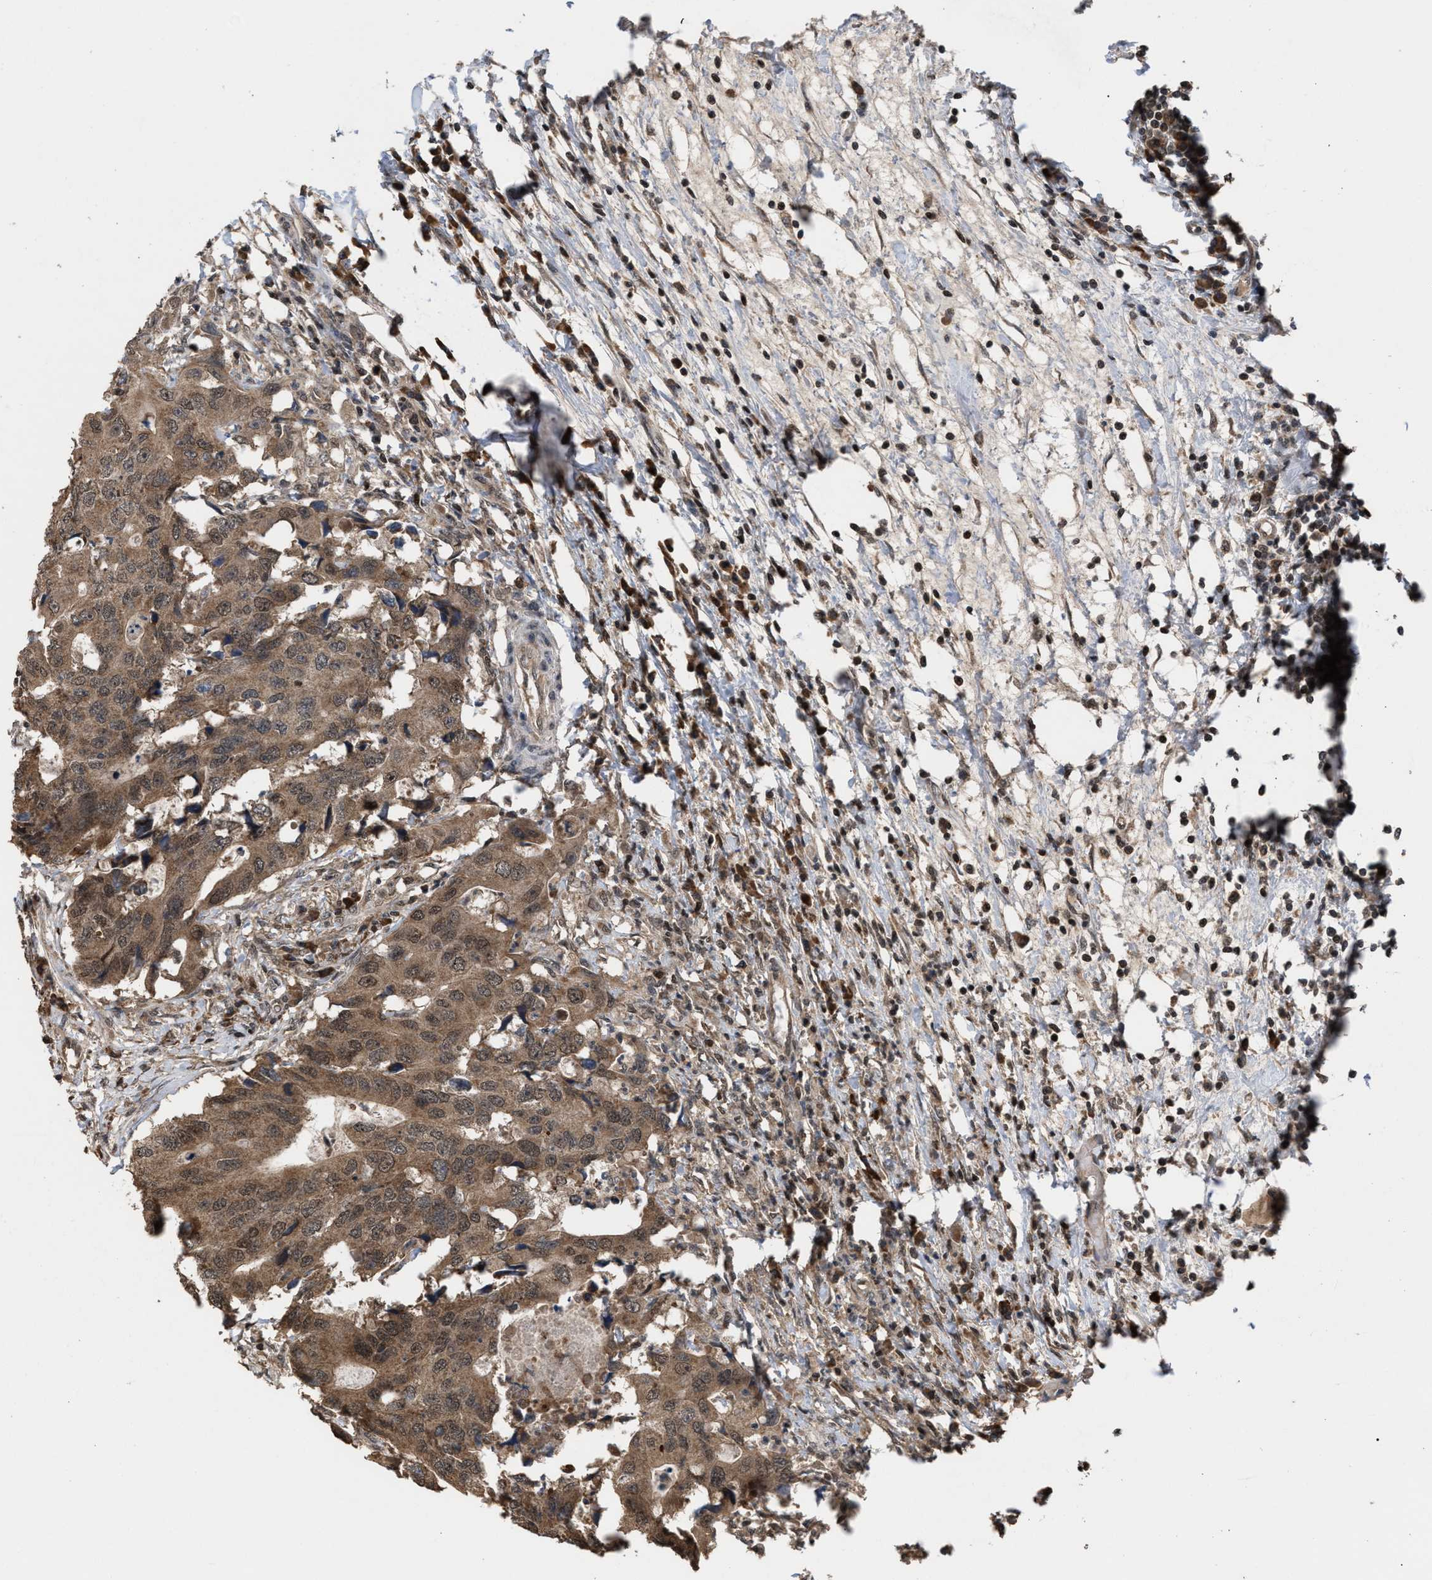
{"staining": {"intensity": "moderate", "quantity": ">75%", "location": "cytoplasmic/membranous,nuclear"}, "tissue": "colorectal cancer", "cell_type": "Tumor cells", "image_type": "cancer", "snomed": [{"axis": "morphology", "description": "Adenocarcinoma, NOS"}, {"axis": "topography", "description": "Colon"}], "caption": "There is medium levels of moderate cytoplasmic/membranous and nuclear expression in tumor cells of colorectal cancer, as demonstrated by immunohistochemical staining (brown color).", "gene": "C9orf78", "patient": {"sex": "male", "age": 71}}